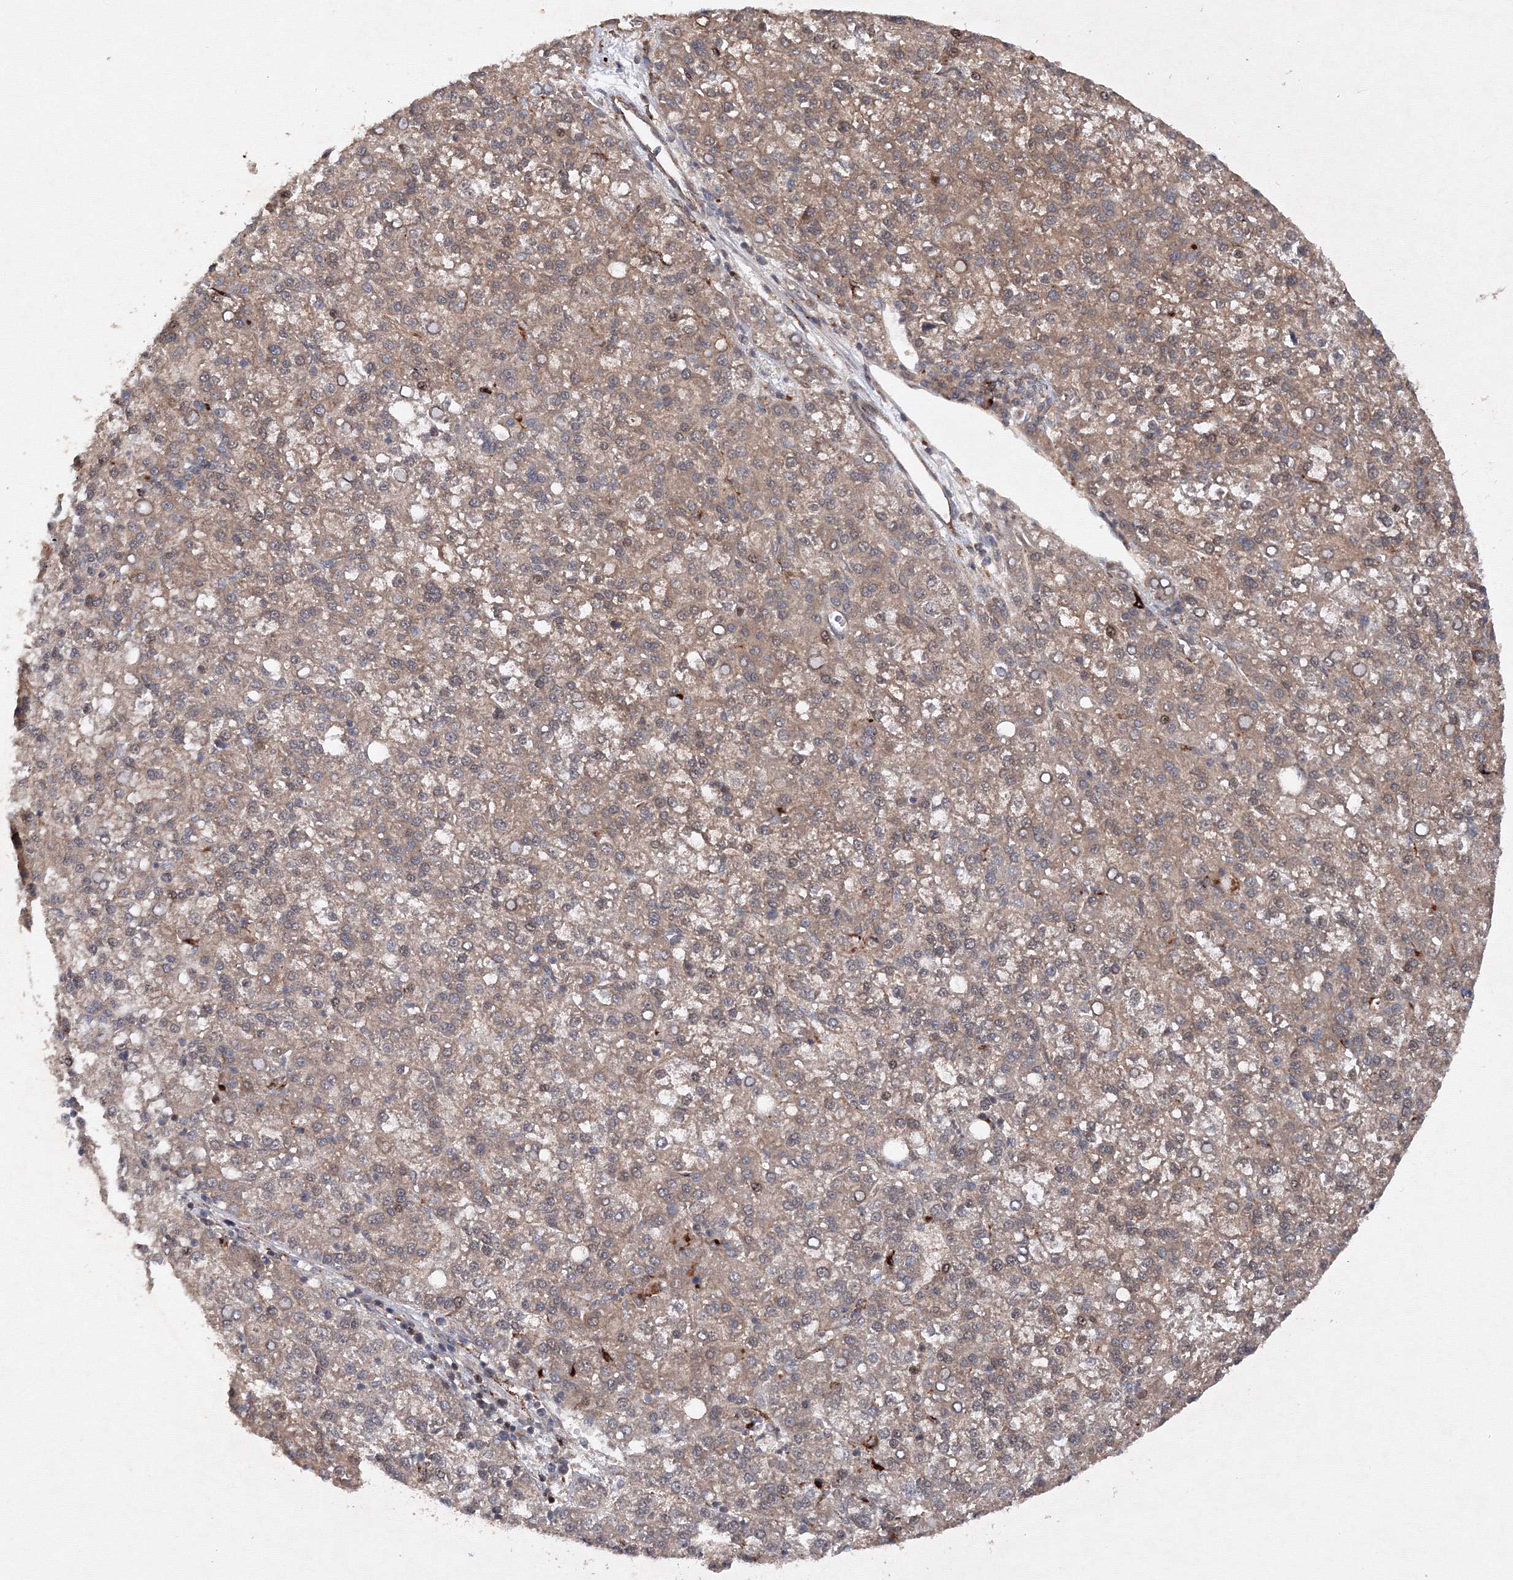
{"staining": {"intensity": "weak", "quantity": ">75%", "location": "cytoplasmic/membranous"}, "tissue": "liver cancer", "cell_type": "Tumor cells", "image_type": "cancer", "snomed": [{"axis": "morphology", "description": "Carcinoma, Hepatocellular, NOS"}, {"axis": "topography", "description": "Liver"}], "caption": "An immunohistochemistry photomicrograph of tumor tissue is shown. Protein staining in brown highlights weak cytoplasmic/membranous positivity in liver cancer (hepatocellular carcinoma) within tumor cells.", "gene": "DCTD", "patient": {"sex": "female", "age": 58}}